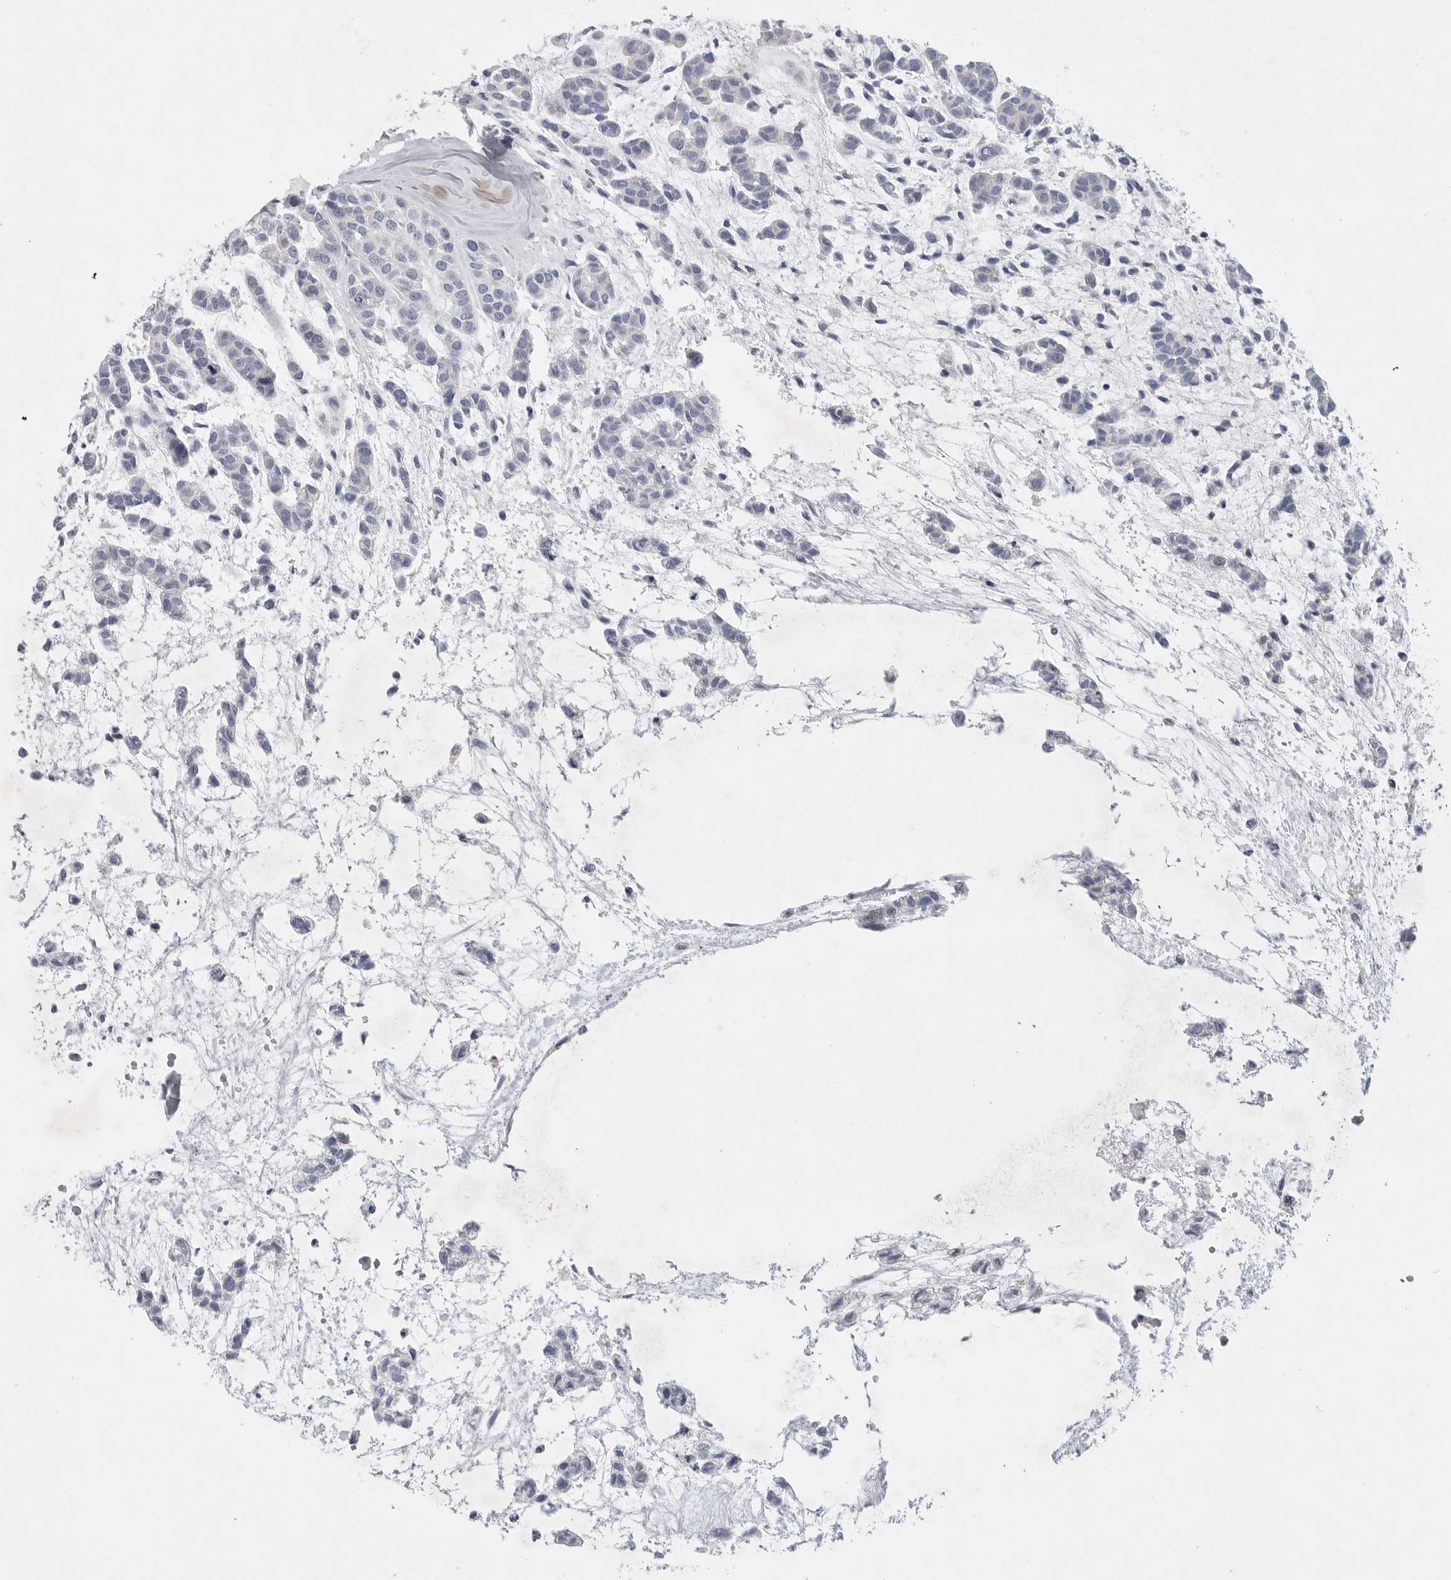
{"staining": {"intensity": "negative", "quantity": "none", "location": "none"}, "tissue": "head and neck cancer", "cell_type": "Tumor cells", "image_type": "cancer", "snomed": [{"axis": "morphology", "description": "Adenocarcinoma, NOS"}, {"axis": "morphology", "description": "Adenoma, NOS"}, {"axis": "topography", "description": "Head-Neck"}], "caption": "Immunohistochemistry (IHC) histopathology image of neoplastic tissue: head and neck cancer (adenocarcinoma) stained with DAB demonstrates no significant protein staining in tumor cells.", "gene": "CAMK2B", "patient": {"sex": "female", "age": 55}}